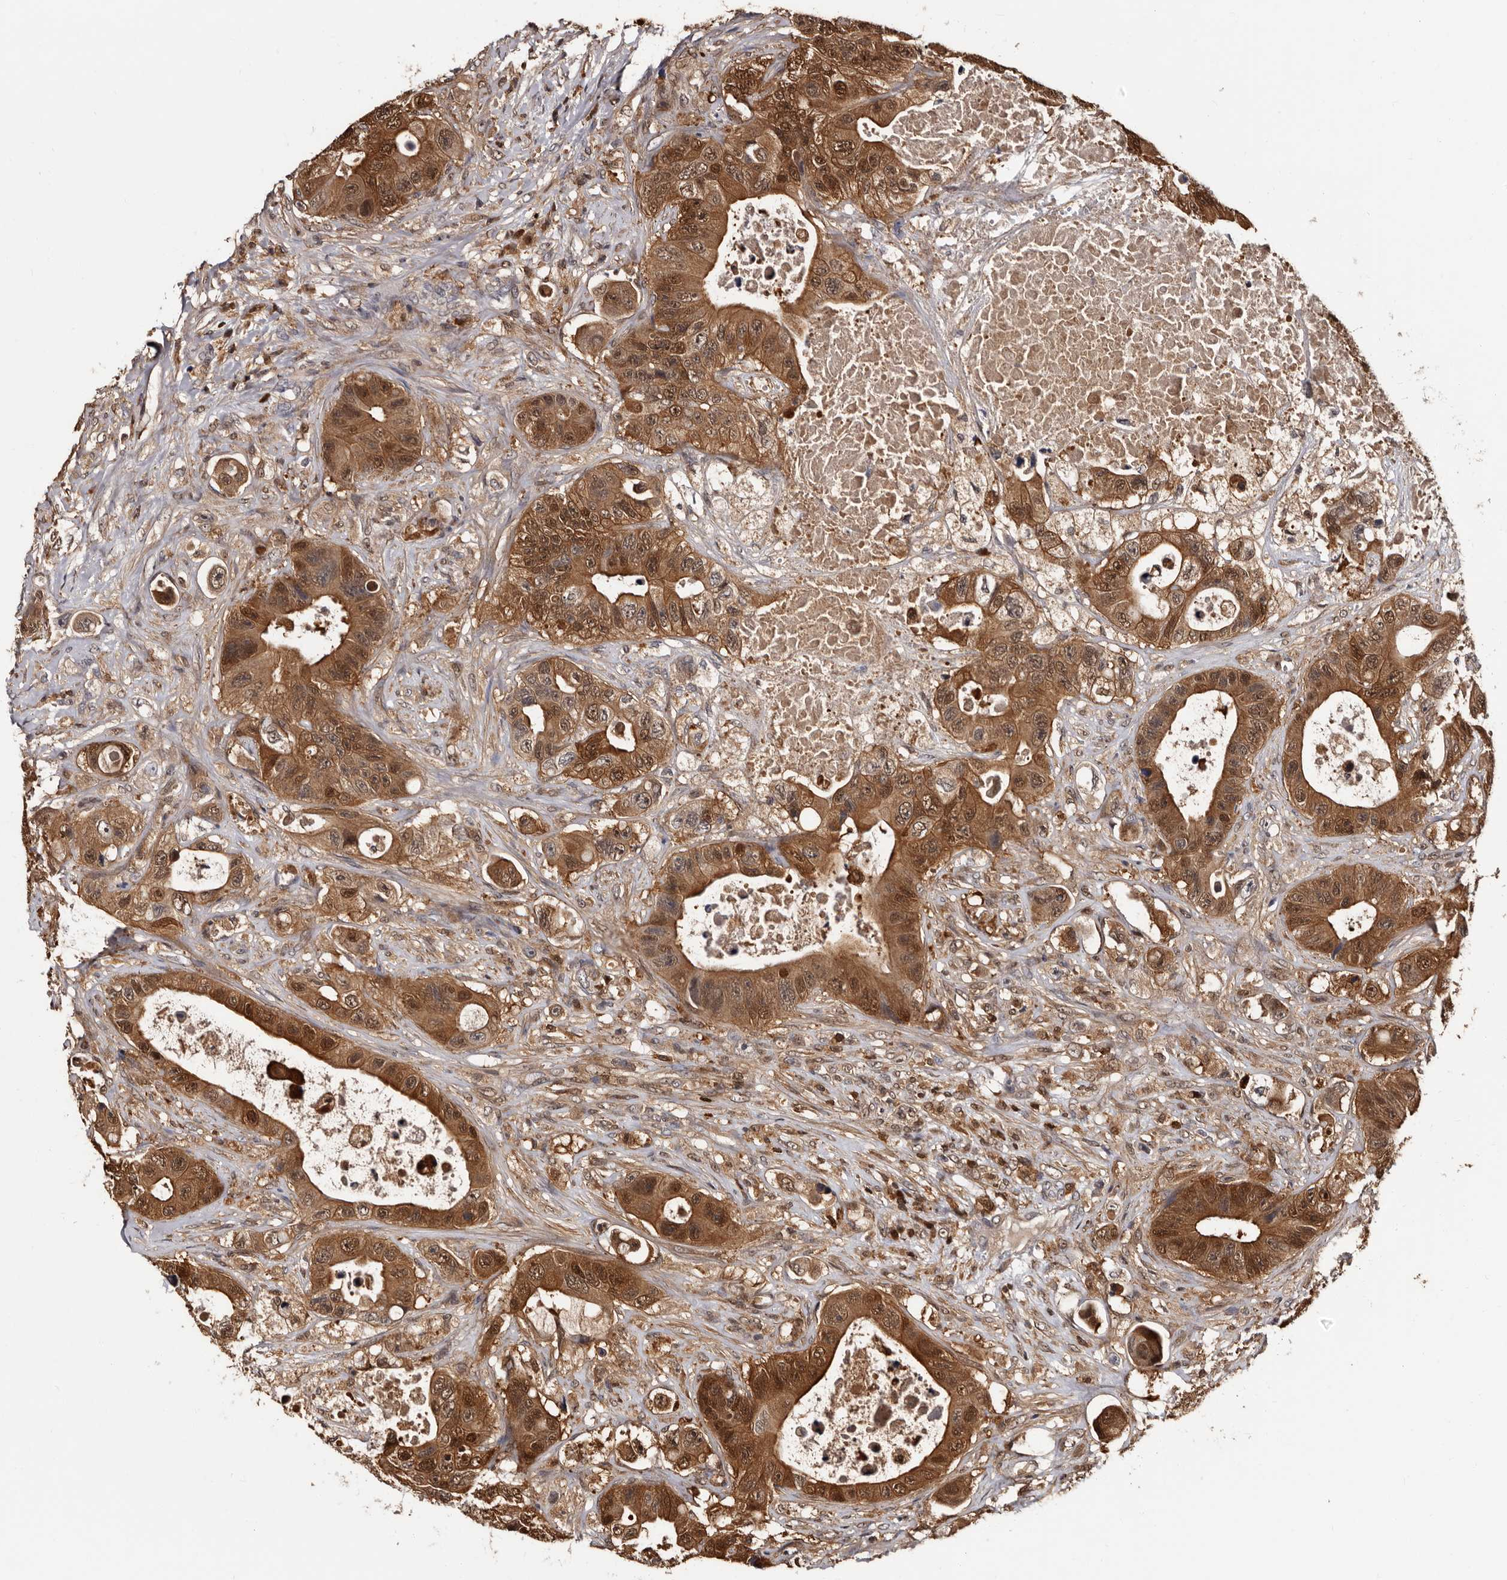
{"staining": {"intensity": "strong", "quantity": ">75%", "location": "cytoplasmic/membranous,nuclear"}, "tissue": "colorectal cancer", "cell_type": "Tumor cells", "image_type": "cancer", "snomed": [{"axis": "morphology", "description": "Adenocarcinoma, NOS"}, {"axis": "topography", "description": "Colon"}], "caption": "Adenocarcinoma (colorectal) was stained to show a protein in brown. There is high levels of strong cytoplasmic/membranous and nuclear expression in about >75% of tumor cells. The protein of interest is shown in brown color, while the nuclei are stained blue.", "gene": "DNPH1", "patient": {"sex": "female", "age": 46}}